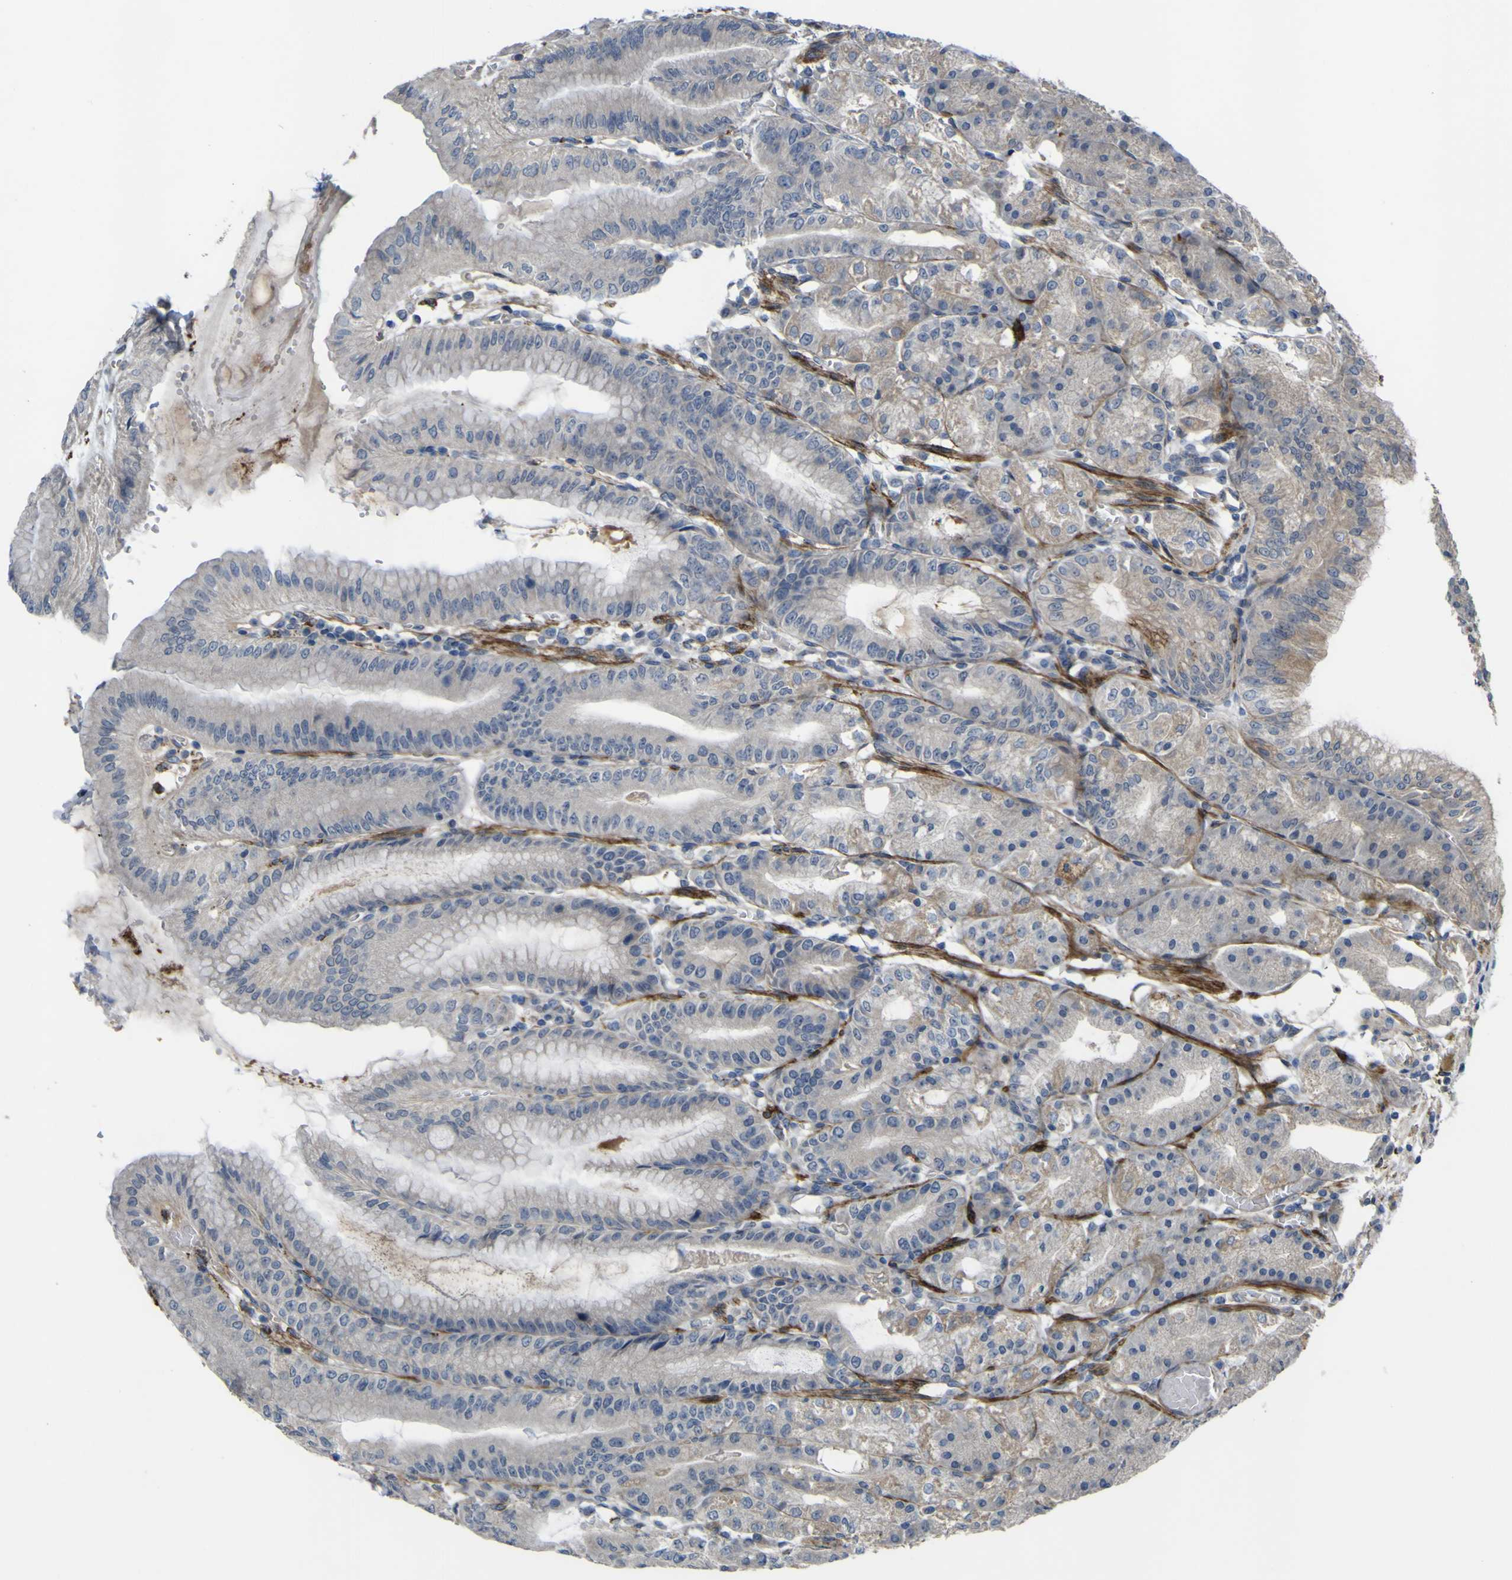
{"staining": {"intensity": "weak", "quantity": "25%-75%", "location": "cytoplasmic/membranous"}, "tissue": "stomach", "cell_type": "Glandular cells", "image_type": "normal", "snomed": [{"axis": "morphology", "description": "Normal tissue, NOS"}, {"axis": "topography", "description": "Stomach, lower"}], "caption": "A brown stain shows weak cytoplasmic/membranous positivity of a protein in glandular cells of unremarkable stomach.", "gene": "GPLD1", "patient": {"sex": "male", "age": 71}}